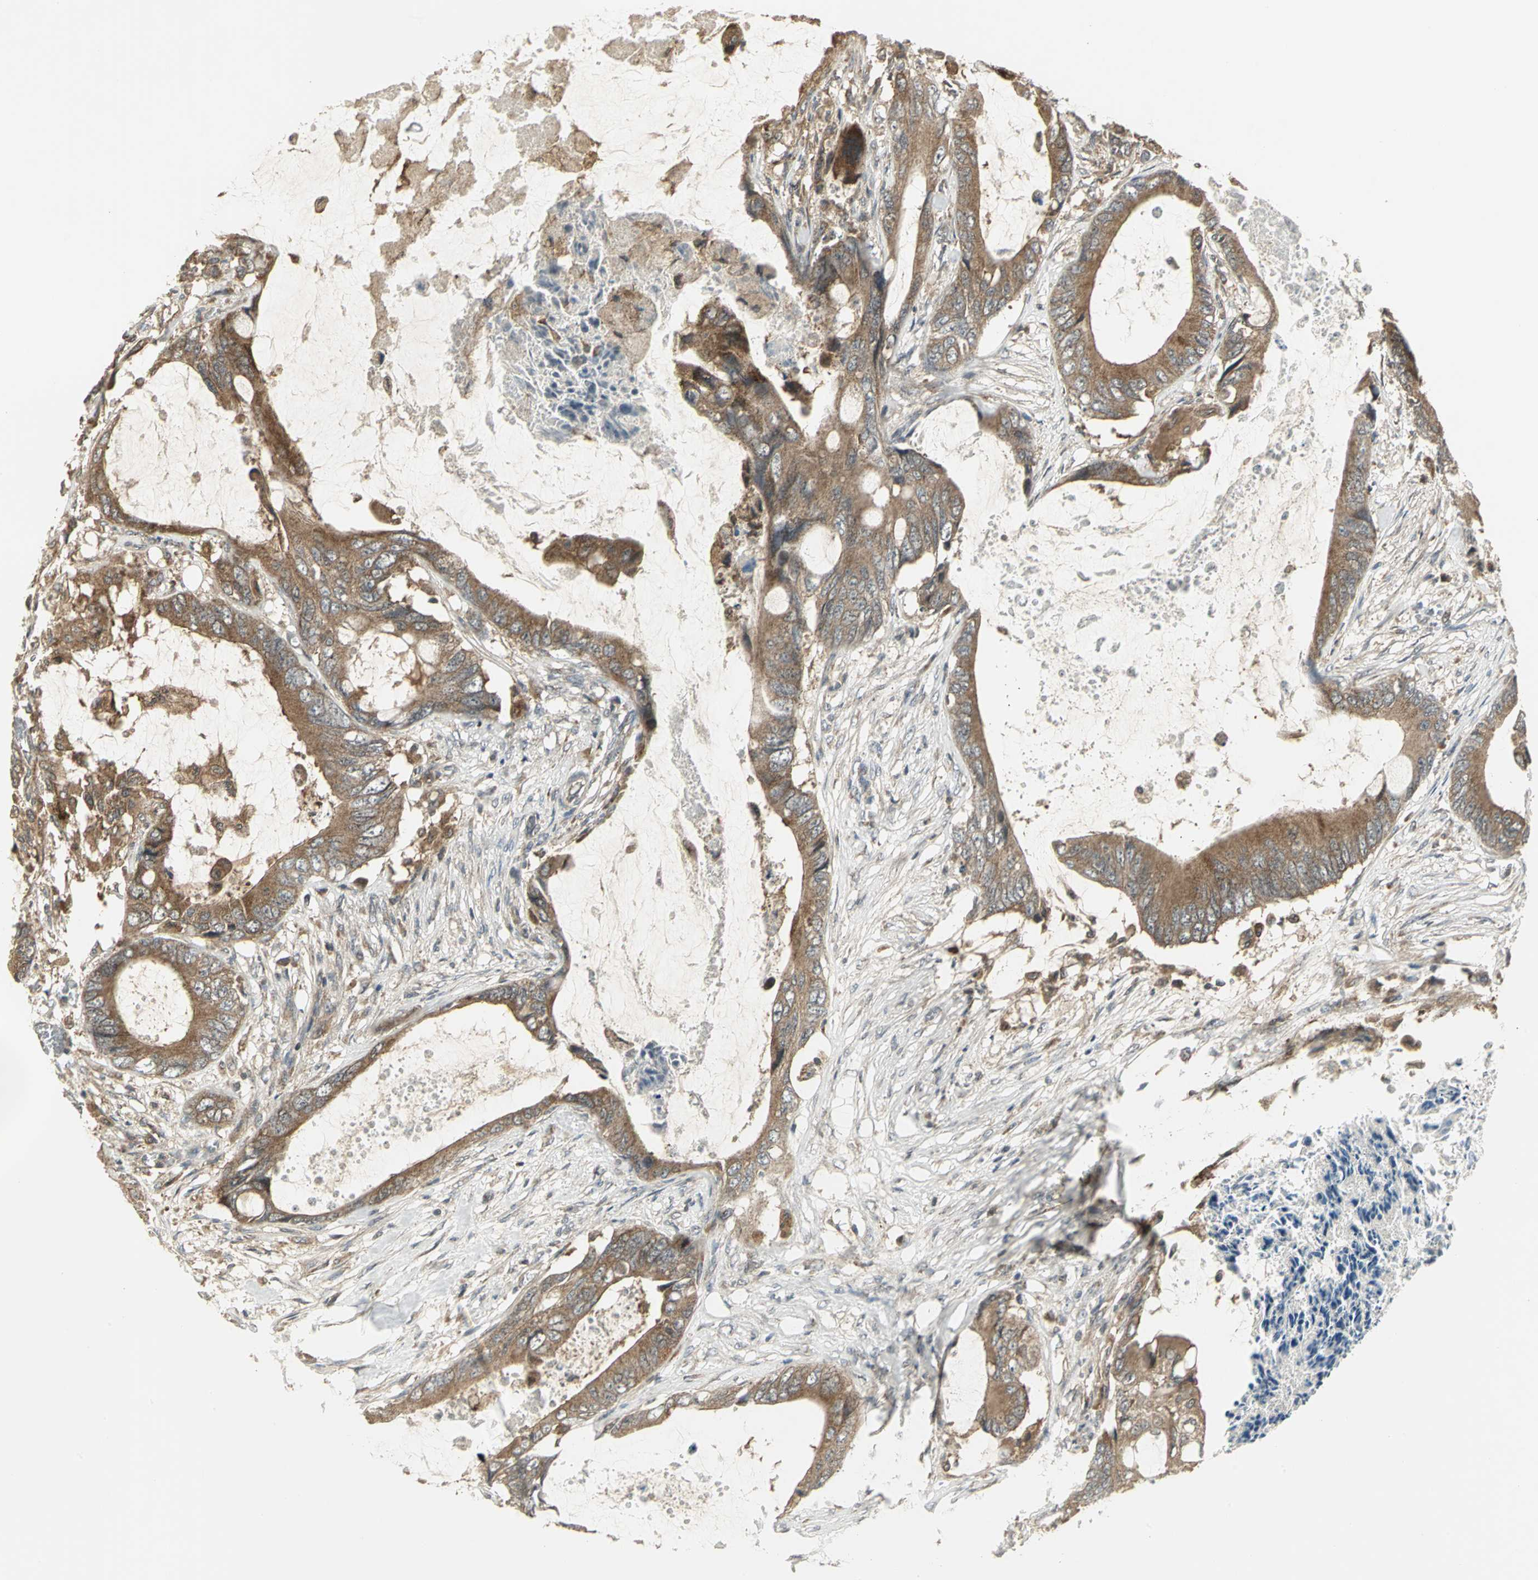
{"staining": {"intensity": "moderate", "quantity": ">75%", "location": "cytoplasmic/membranous"}, "tissue": "colorectal cancer", "cell_type": "Tumor cells", "image_type": "cancer", "snomed": [{"axis": "morphology", "description": "Normal tissue, NOS"}, {"axis": "morphology", "description": "Adenocarcinoma, NOS"}, {"axis": "topography", "description": "Rectum"}, {"axis": "topography", "description": "Peripheral nerve tissue"}], "caption": "Colorectal cancer (adenocarcinoma) was stained to show a protein in brown. There is medium levels of moderate cytoplasmic/membranous staining in approximately >75% of tumor cells. Ihc stains the protein in brown and the nuclei are stained blue.", "gene": "MAPK8IP3", "patient": {"sex": "female", "age": 77}}